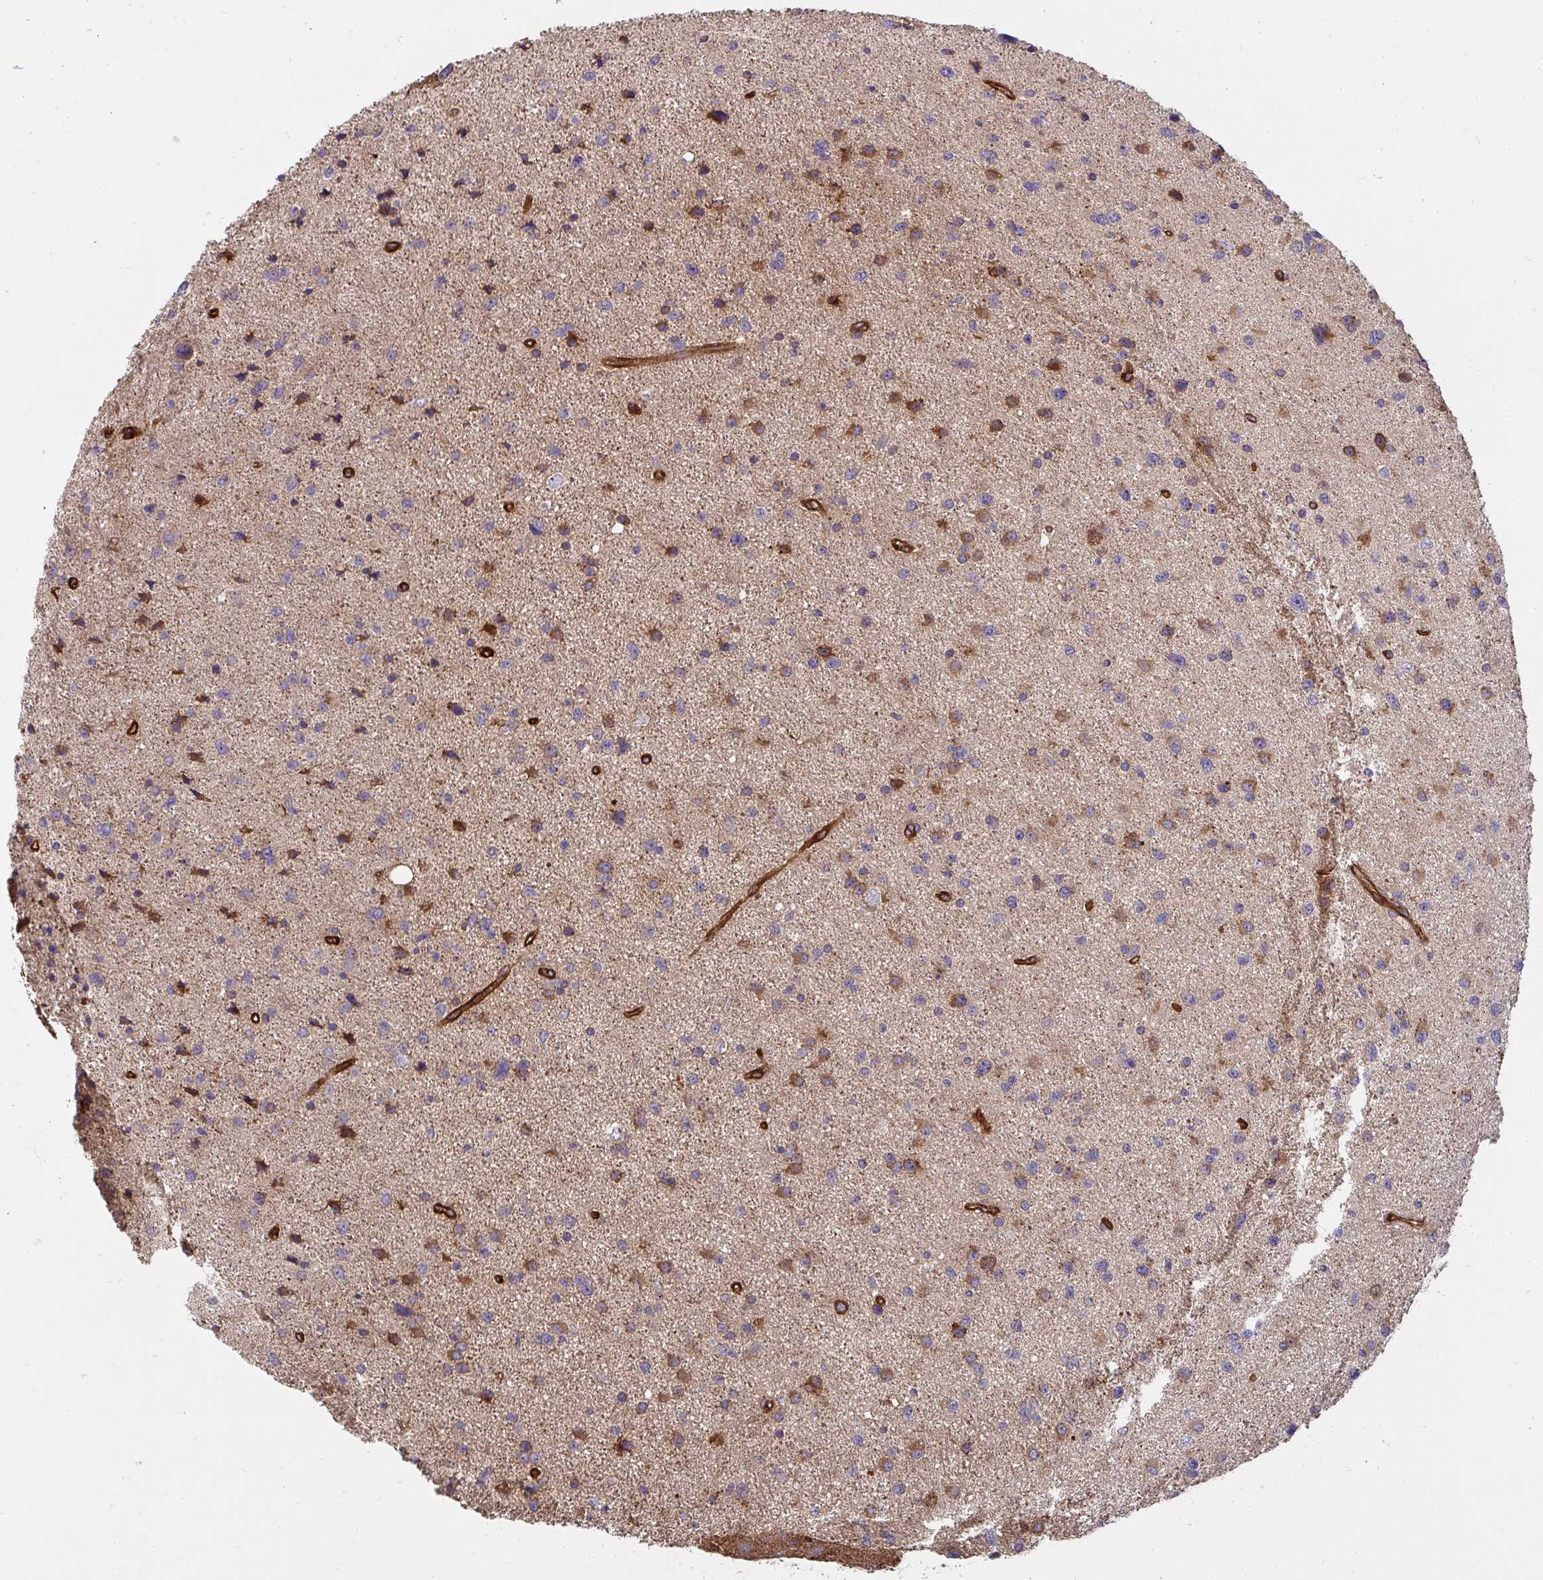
{"staining": {"intensity": "strong", "quantity": "<25%", "location": "cytoplasmic/membranous"}, "tissue": "glioma", "cell_type": "Tumor cells", "image_type": "cancer", "snomed": [{"axis": "morphology", "description": "Glioma, malignant, Low grade"}, {"axis": "topography", "description": "Brain"}], "caption": "The micrograph demonstrates a brown stain indicating the presence of a protein in the cytoplasmic/membranous of tumor cells in glioma.", "gene": "IFIT3", "patient": {"sex": "female", "age": 55}}